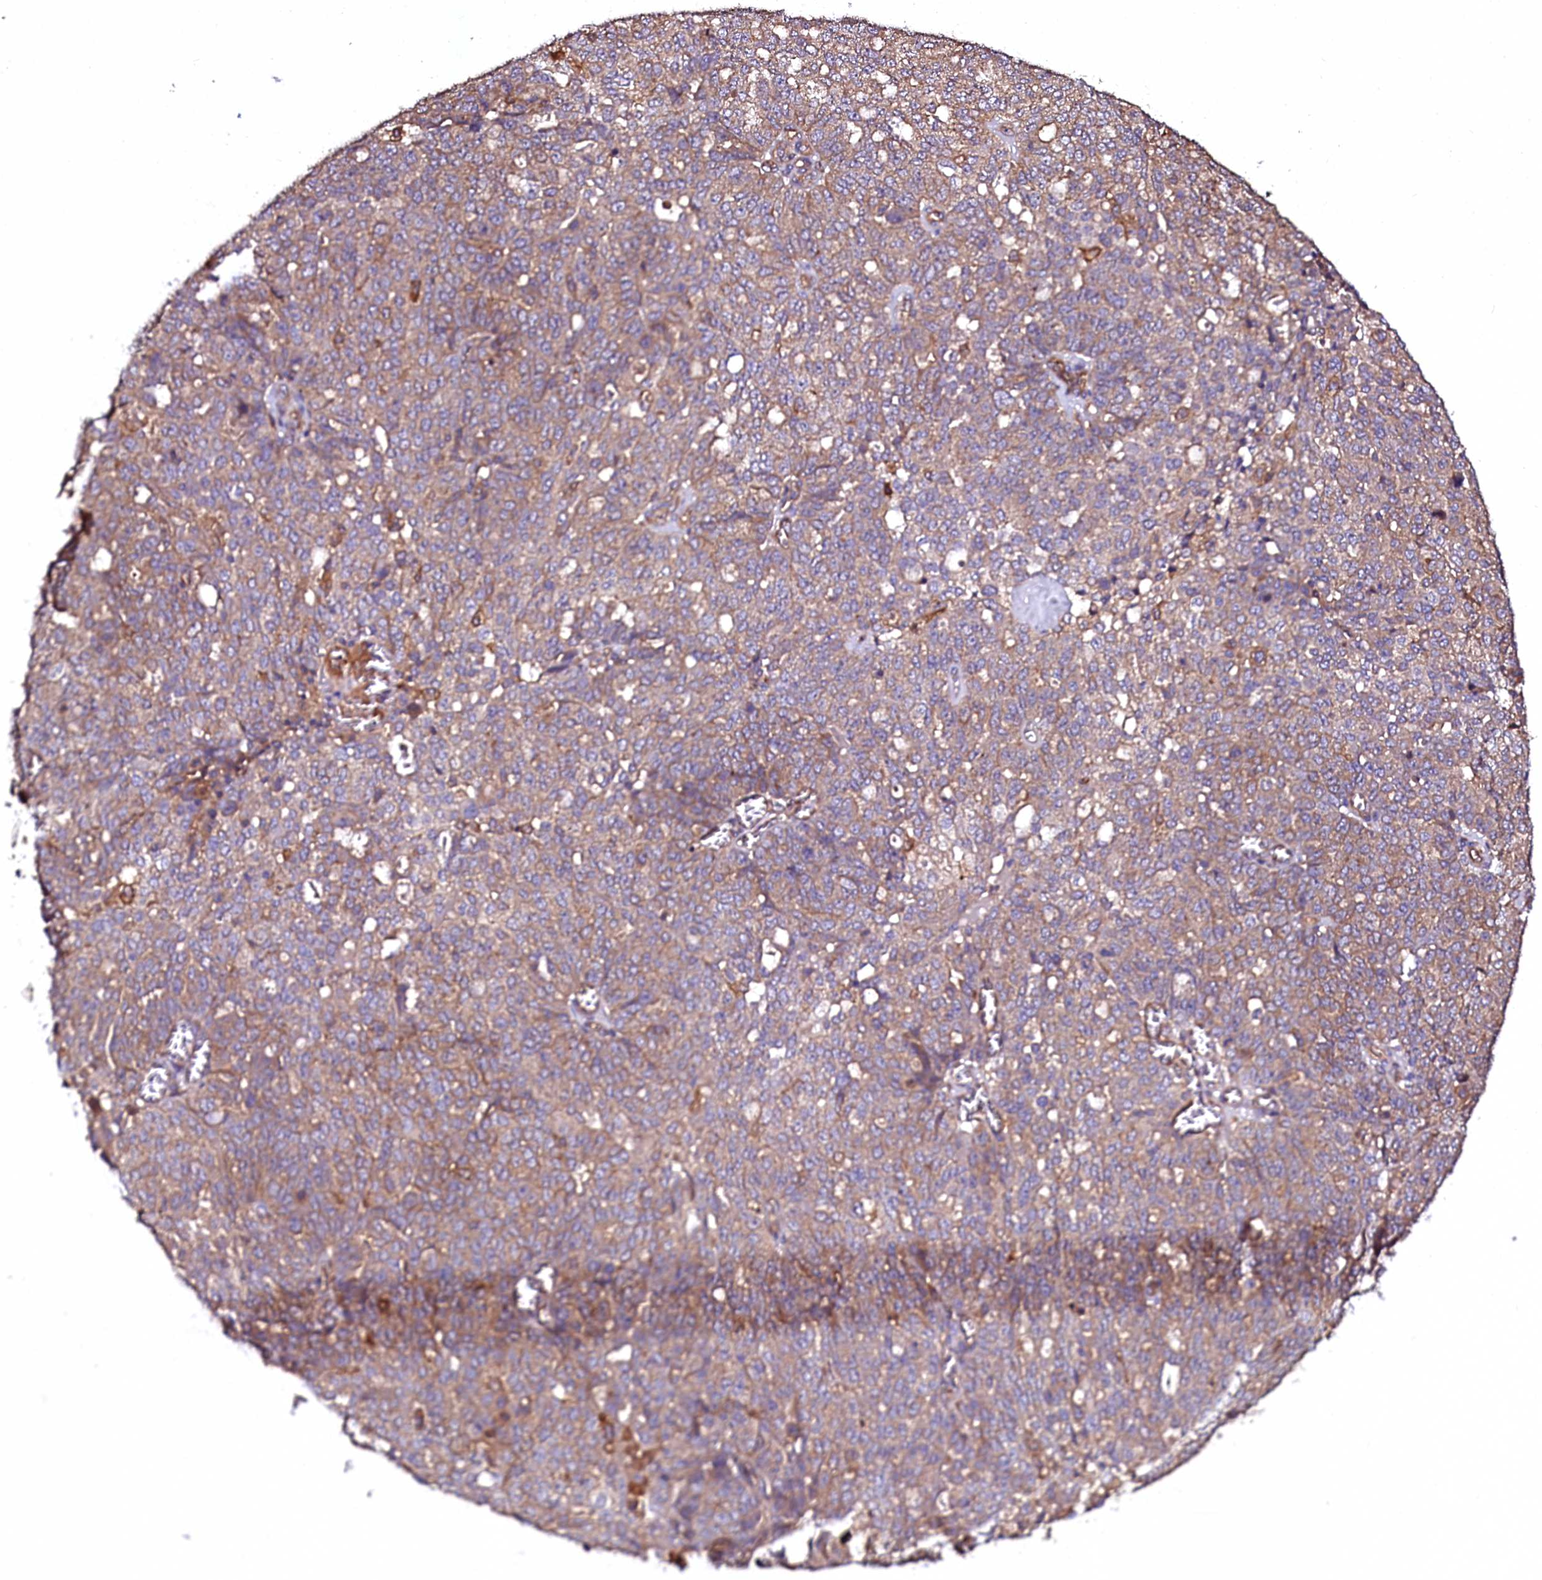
{"staining": {"intensity": "weak", "quantity": ">75%", "location": "cytoplasmic/membranous"}, "tissue": "ovarian cancer", "cell_type": "Tumor cells", "image_type": "cancer", "snomed": [{"axis": "morphology", "description": "Cystadenocarcinoma, serous, NOS"}, {"axis": "topography", "description": "Soft tissue"}, {"axis": "topography", "description": "Ovary"}], "caption": "IHC of human serous cystadenocarcinoma (ovarian) exhibits low levels of weak cytoplasmic/membranous positivity in about >75% of tumor cells.", "gene": "APPL2", "patient": {"sex": "female", "age": 57}}